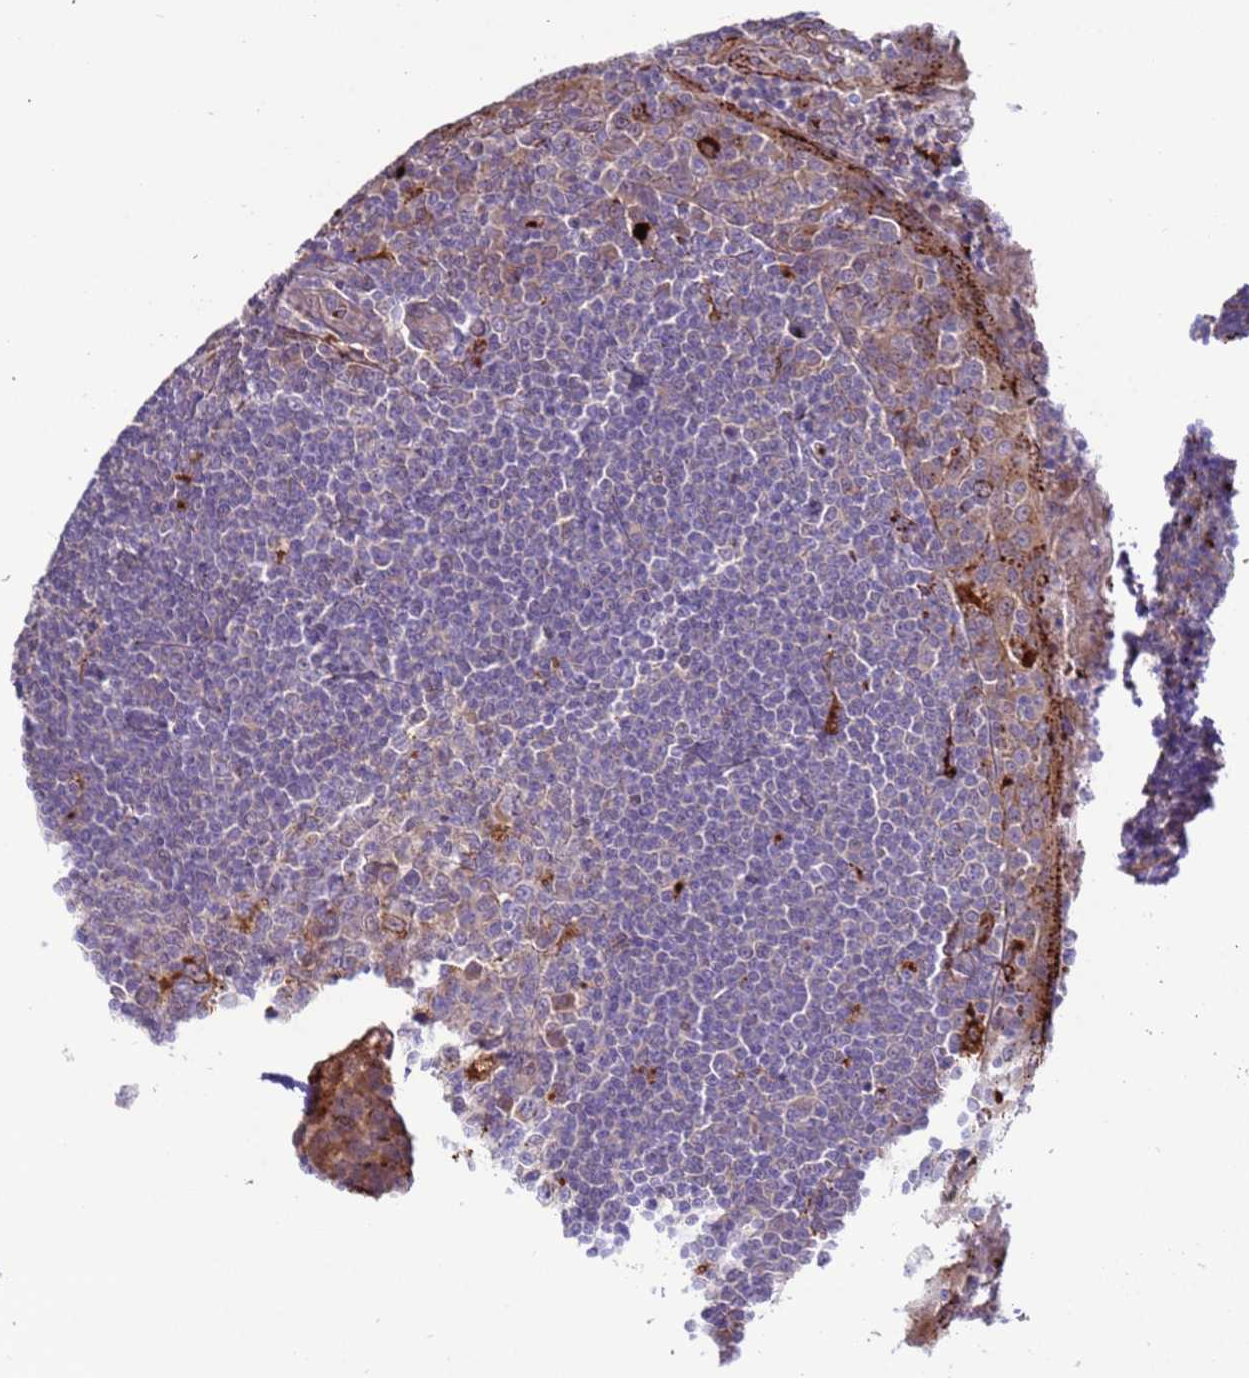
{"staining": {"intensity": "strong", "quantity": "<25%", "location": "cytoplasmic/membranous"}, "tissue": "tonsil", "cell_type": "Germinal center cells", "image_type": "normal", "snomed": [{"axis": "morphology", "description": "Normal tissue, NOS"}, {"axis": "topography", "description": "Tonsil"}], "caption": "This is a micrograph of IHC staining of unremarkable tonsil, which shows strong positivity in the cytoplasmic/membranous of germinal center cells.", "gene": "VPS36", "patient": {"sex": "male", "age": 27}}